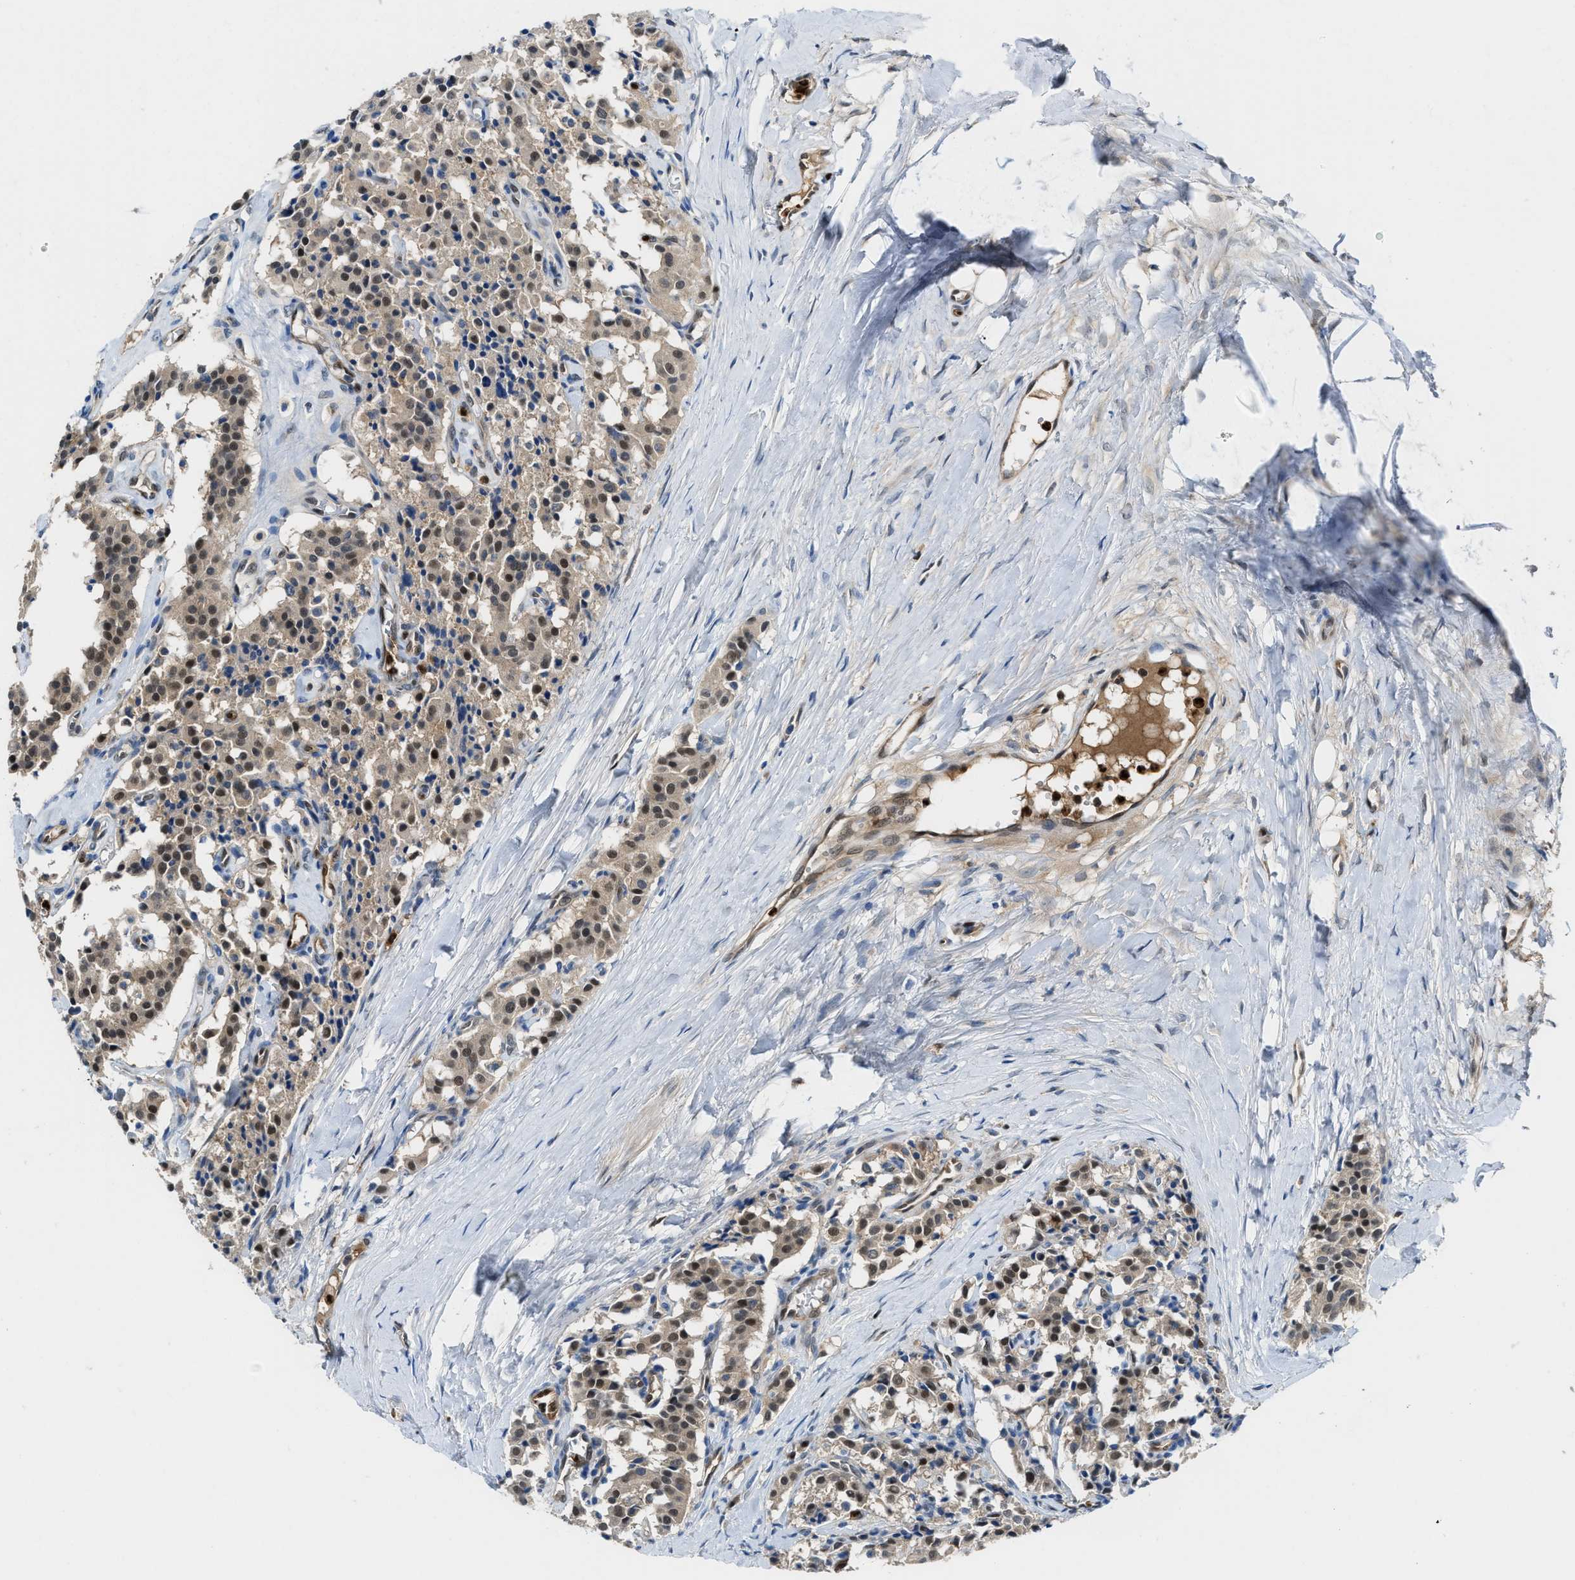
{"staining": {"intensity": "moderate", "quantity": ">75%", "location": "cytoplasmic/membranous,nuclear"}, "tissue": "carcinoid", "cell_type": "Tumor cells", "image_type": "cancer", "snomed": [{"axis": "morphology", "description": "Carcinoid, malignant, NOS"}, {"axis": "topography", "description": "Lung"}], "caption": "DAB (3,3'-diaminobenzidine) immunohistochemical staining of human malignant carcinoid exhibits moderate cytoplasmic/membranous and nuclear protein staining in about >75% of tumor cells.", "gene": "LTA4H", "patient": {"sex": "male", "age": 30}}